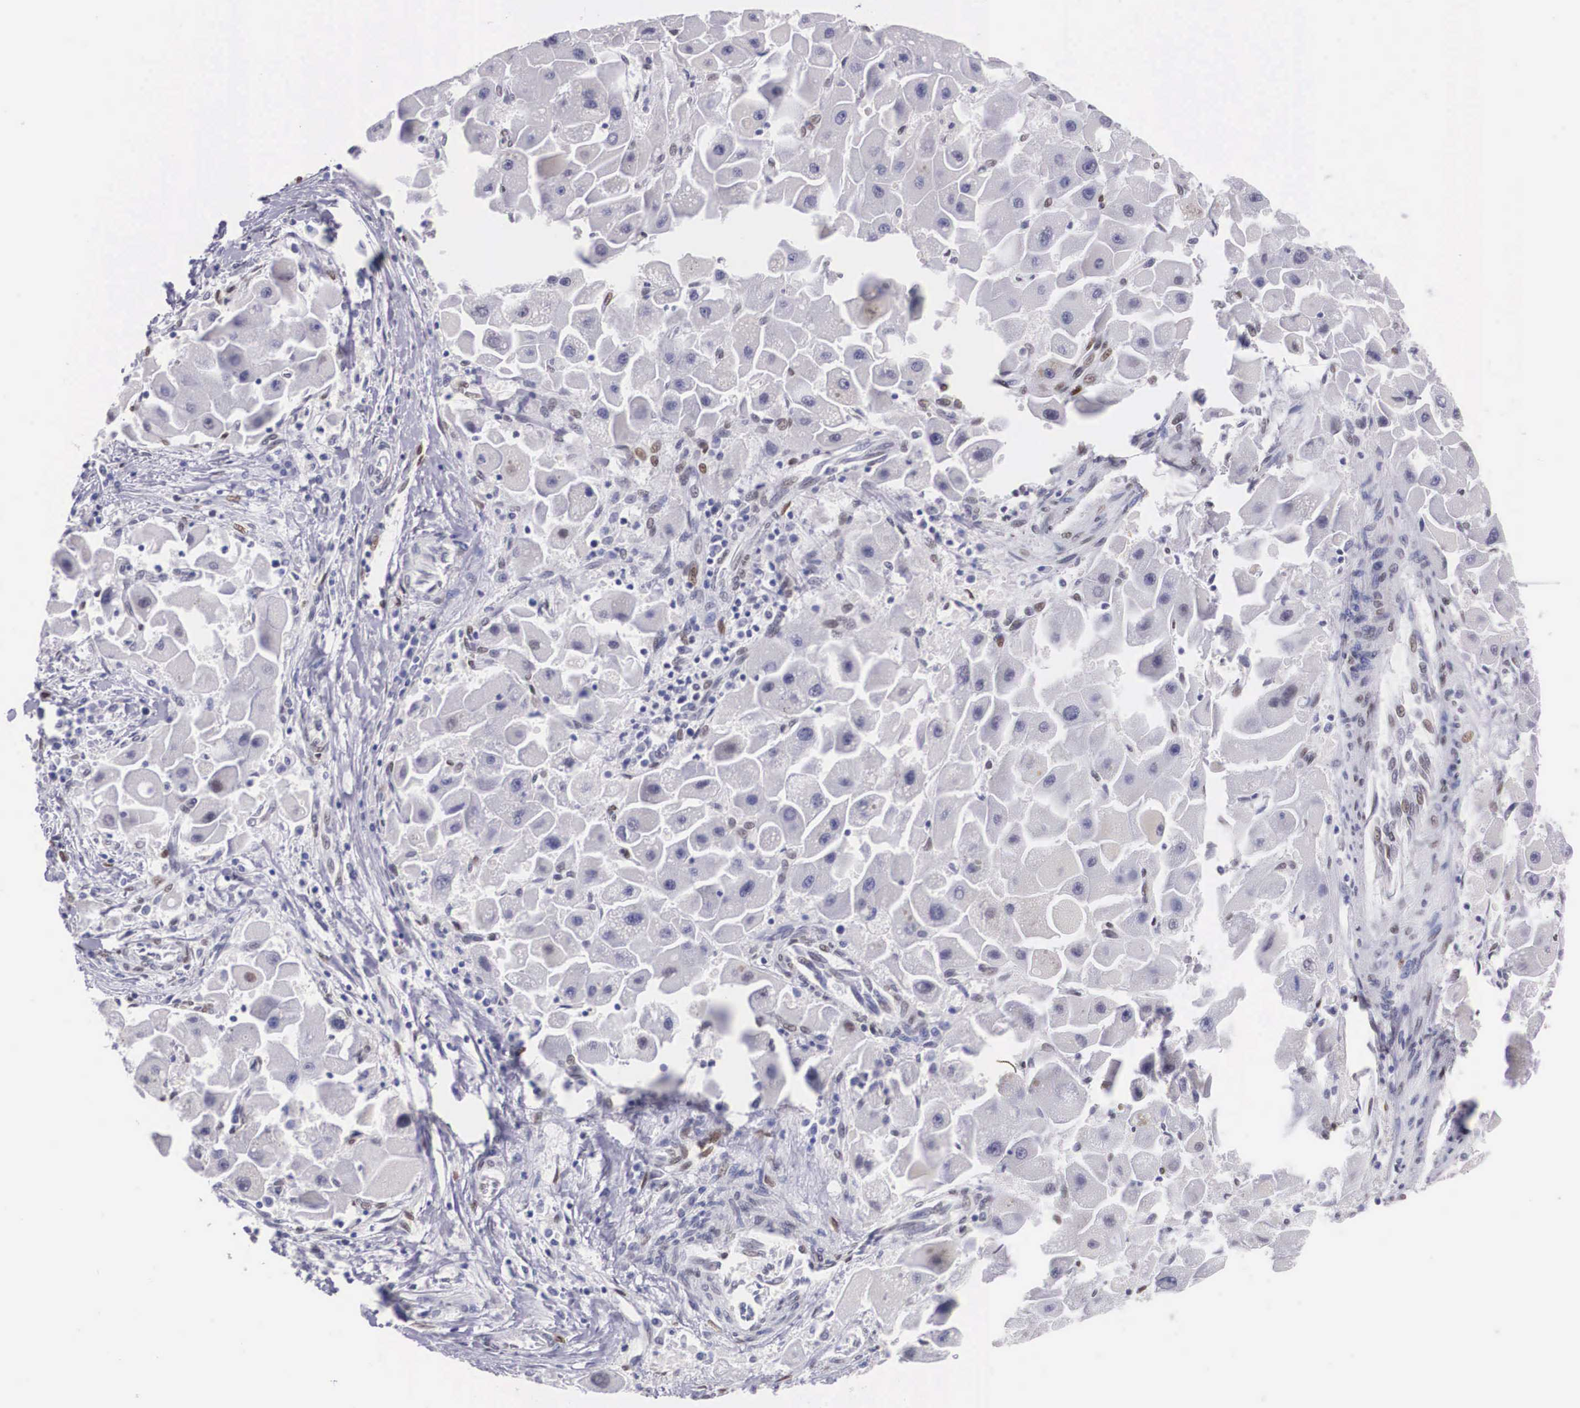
{"staining": {"intensity": "weak", "quantity": "<25%", "location": "nuclear"}, "tissue": "liver cancer", "cell_type": "Tumor cells", "image_type": "cancer", "snomed": [{"axis": "morphology", "description": "Carcinoma, Hepatocellular, NOS"}, {"axis": "topography", "description": "Liver"}], "caption": "This is an IHC image of human liver hepatocellular carcinoma. There is no expression in tumor cells.", "gene": "KHDRBS3", "patient": {"sex": "male", "age": 24}}